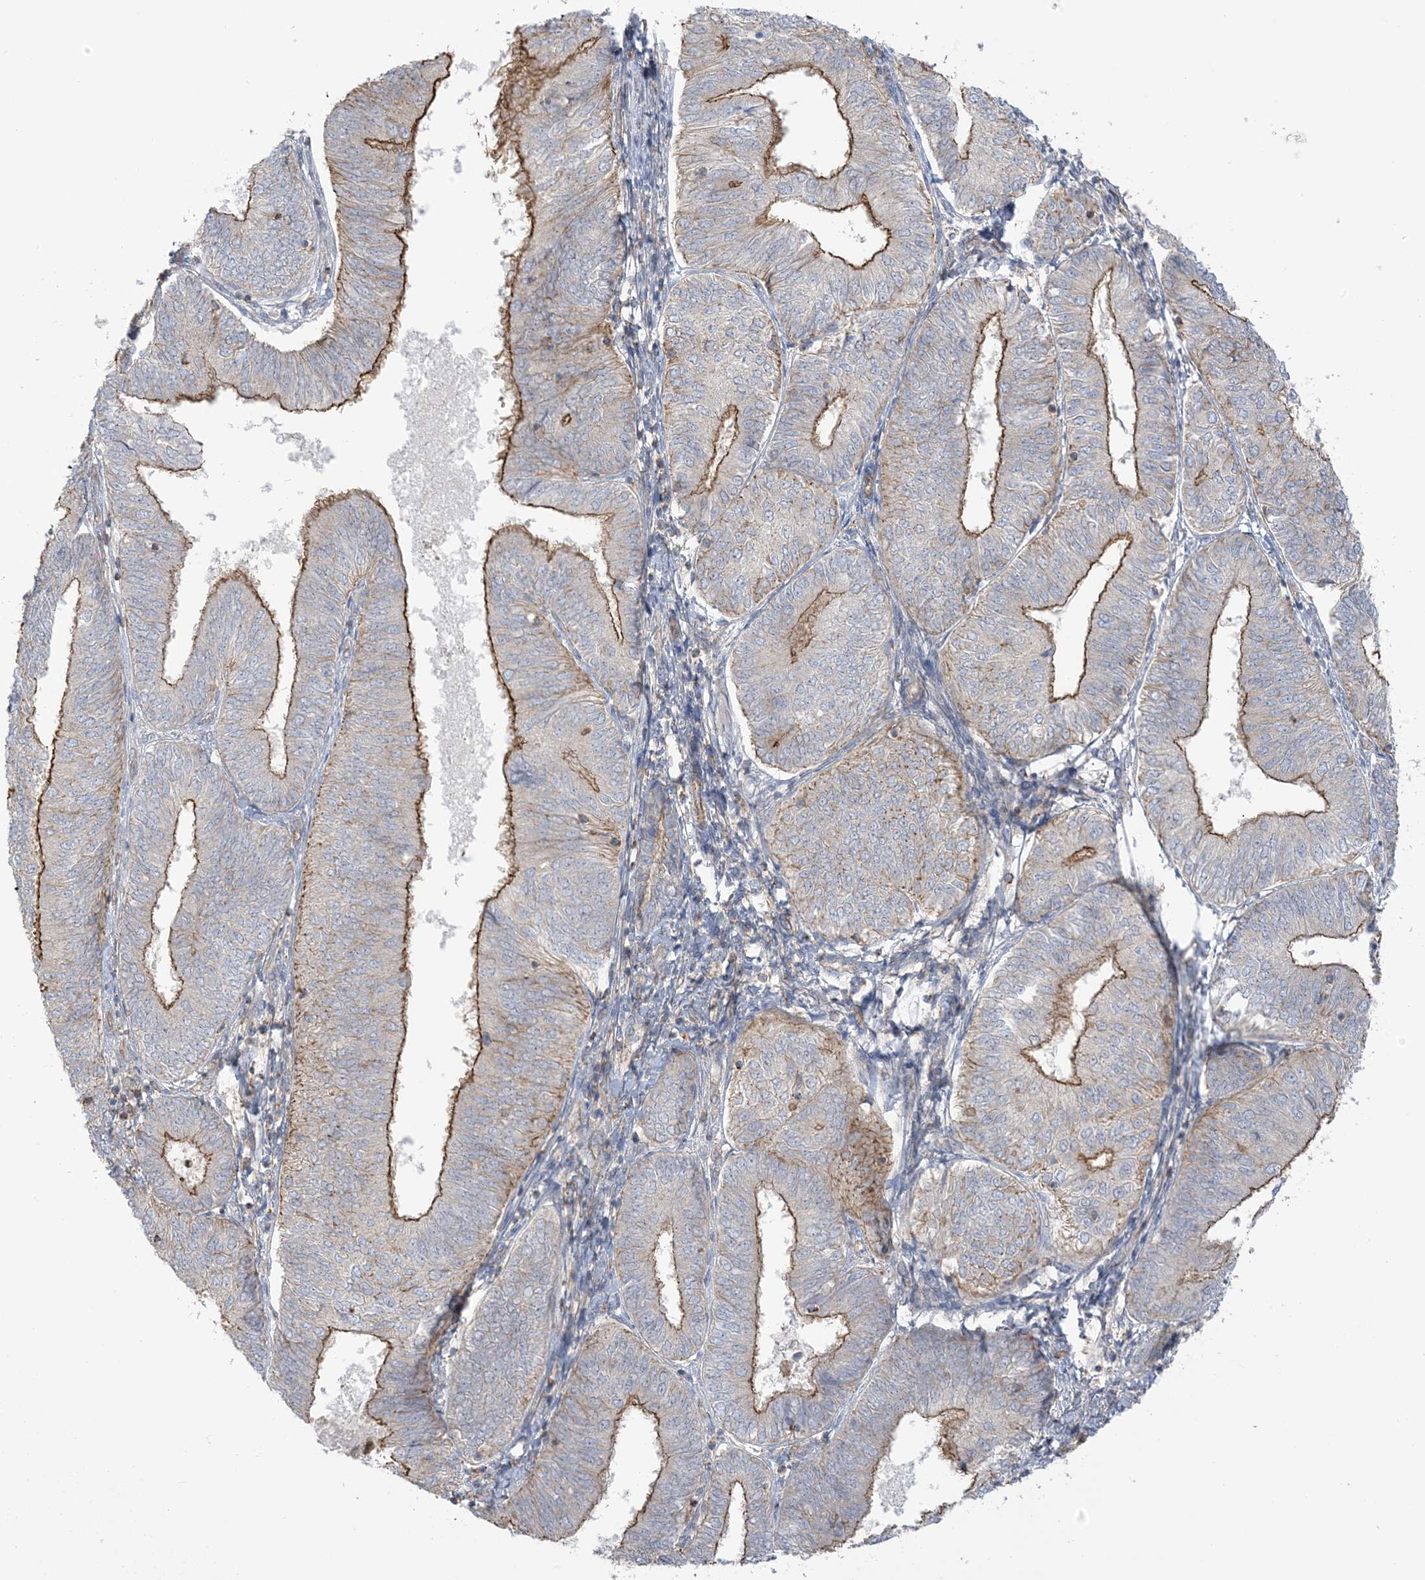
{"staining": {"intensity": "moderate", "quantity": "<25%", "location": "cytoplasmic/membranous"}, "tissue": "endometrial cancer", "cell_type": "Tumor cells", "image_type": "cancer", "snomed": [{"axis": "morphology", "description": "Adenocarcinoma, NOS"}, {"axis": "topography", "description": "Endometrium"}], "caption": "IHC staining of endometrial cancer, which exhibits low levels of moderate cytoplasmic/membranous expression in approximately <25% of tumor cells indicating moderate cytoplasmic/membranous protein positivity. The staining was performed using DAB (brown) for protein detection and nuclei were counterstained in hematoxylin (blue).", "gene": "ICMT", "patient": {"sex": "female", "age": 58}}